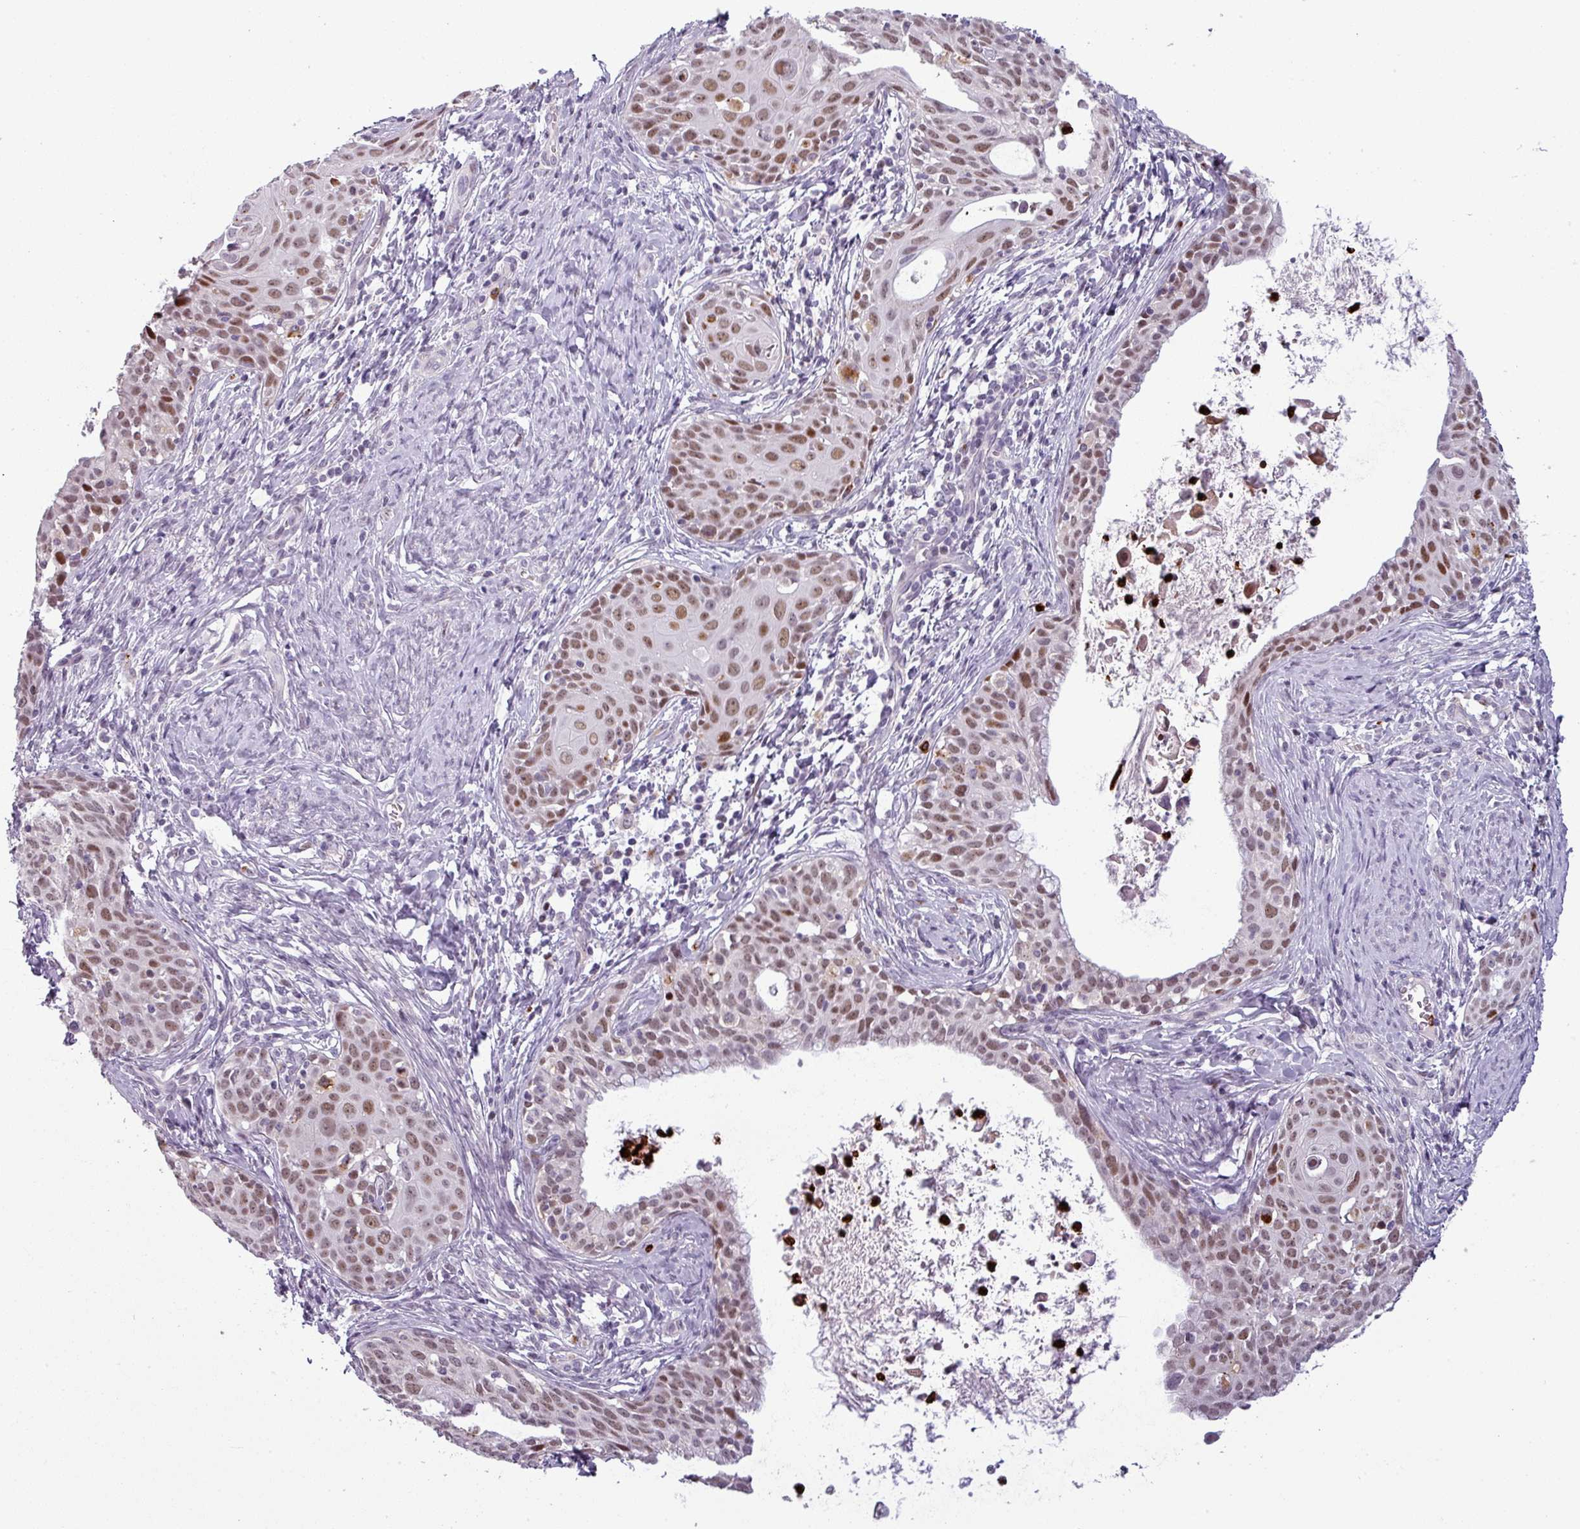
{"staining": {"intensity": "moderate", "quantity": "25%-75%", "location": "nuclear"}, "tissue": "cervical cancer", "cell_type": "Tumor cells", "image_type": "cancer", "snomed": [{"axis": "morphology", "description": "Squamous cell carcinoma, NOS"}, {"axis": "topography", "description": "Cervix"}], "caption": "IHC histopathology image of neoplastic tissue: cervical squamous cell carcinoma stained using IHC displays medium levels of moderate protein expression localized specifically in the nuclear of tumor cells, appearing as a nuclear brown color.", "gene": "TMEFF1", "patient": {"sex": "female", "age": 52}}